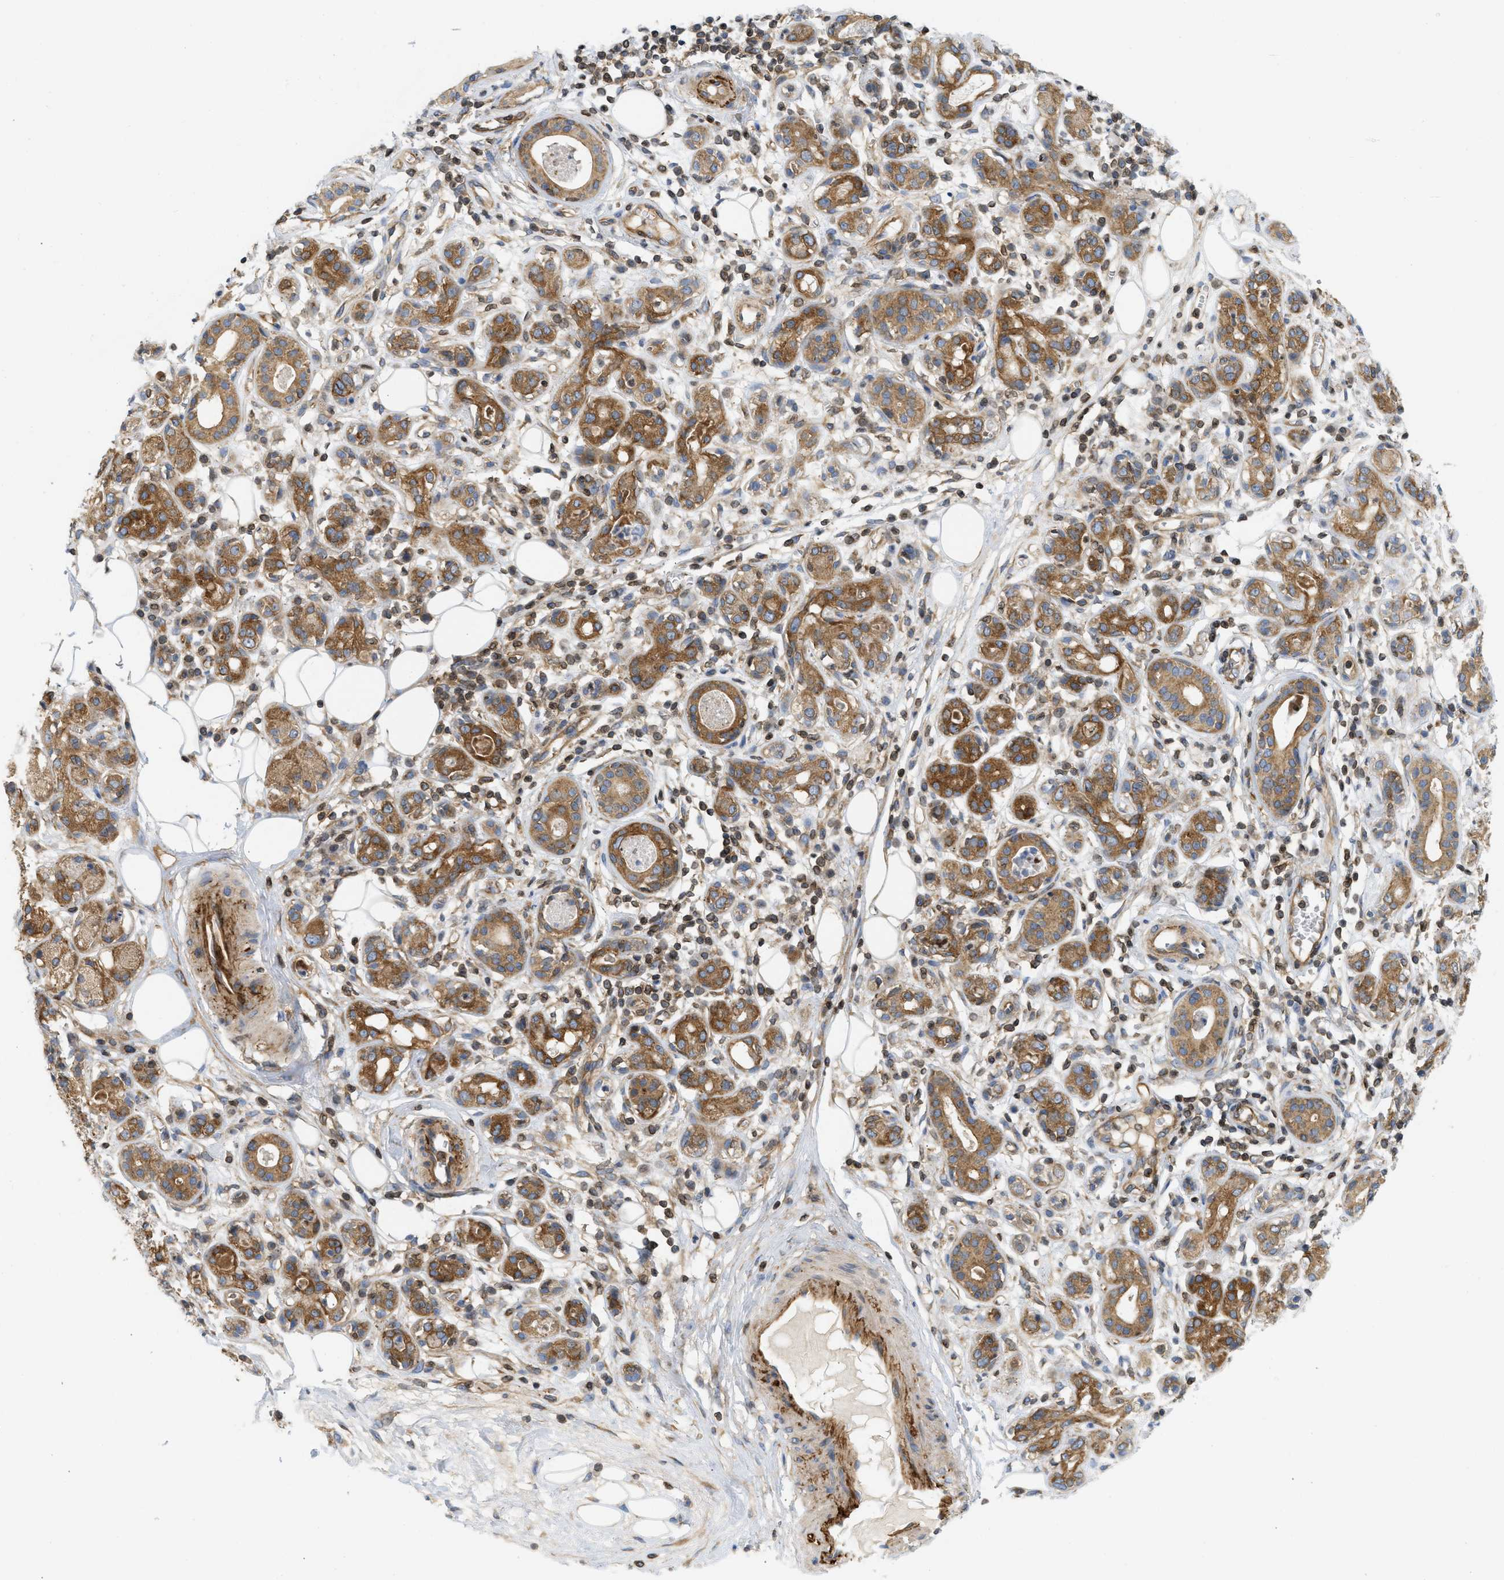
{"staining": {"intensity": "moderate", "quantity": "<25%", "location": "cytoplasmic/membranous"}, "tissue": "adipose tissue", "cell_type": "Adipocytes", "image_type": "normal", "snomed": [{"axis": "morphology", "description": "Normal tissue, NOS"}, {"axis": "morphology", "description": "Inflammation, NOS"}, {"axis": "topography", "description": "Salivary gland"}, {"axis": "topography", "description": "Peripheral nerve tissue"}], "caption": "A brown stain shows moderate cytoplasmic/membranous expression of a protein in adipocytes of benign human adipose tissue.", "gene": "STRN", "patient": {"sex": "female", "age": 75}}